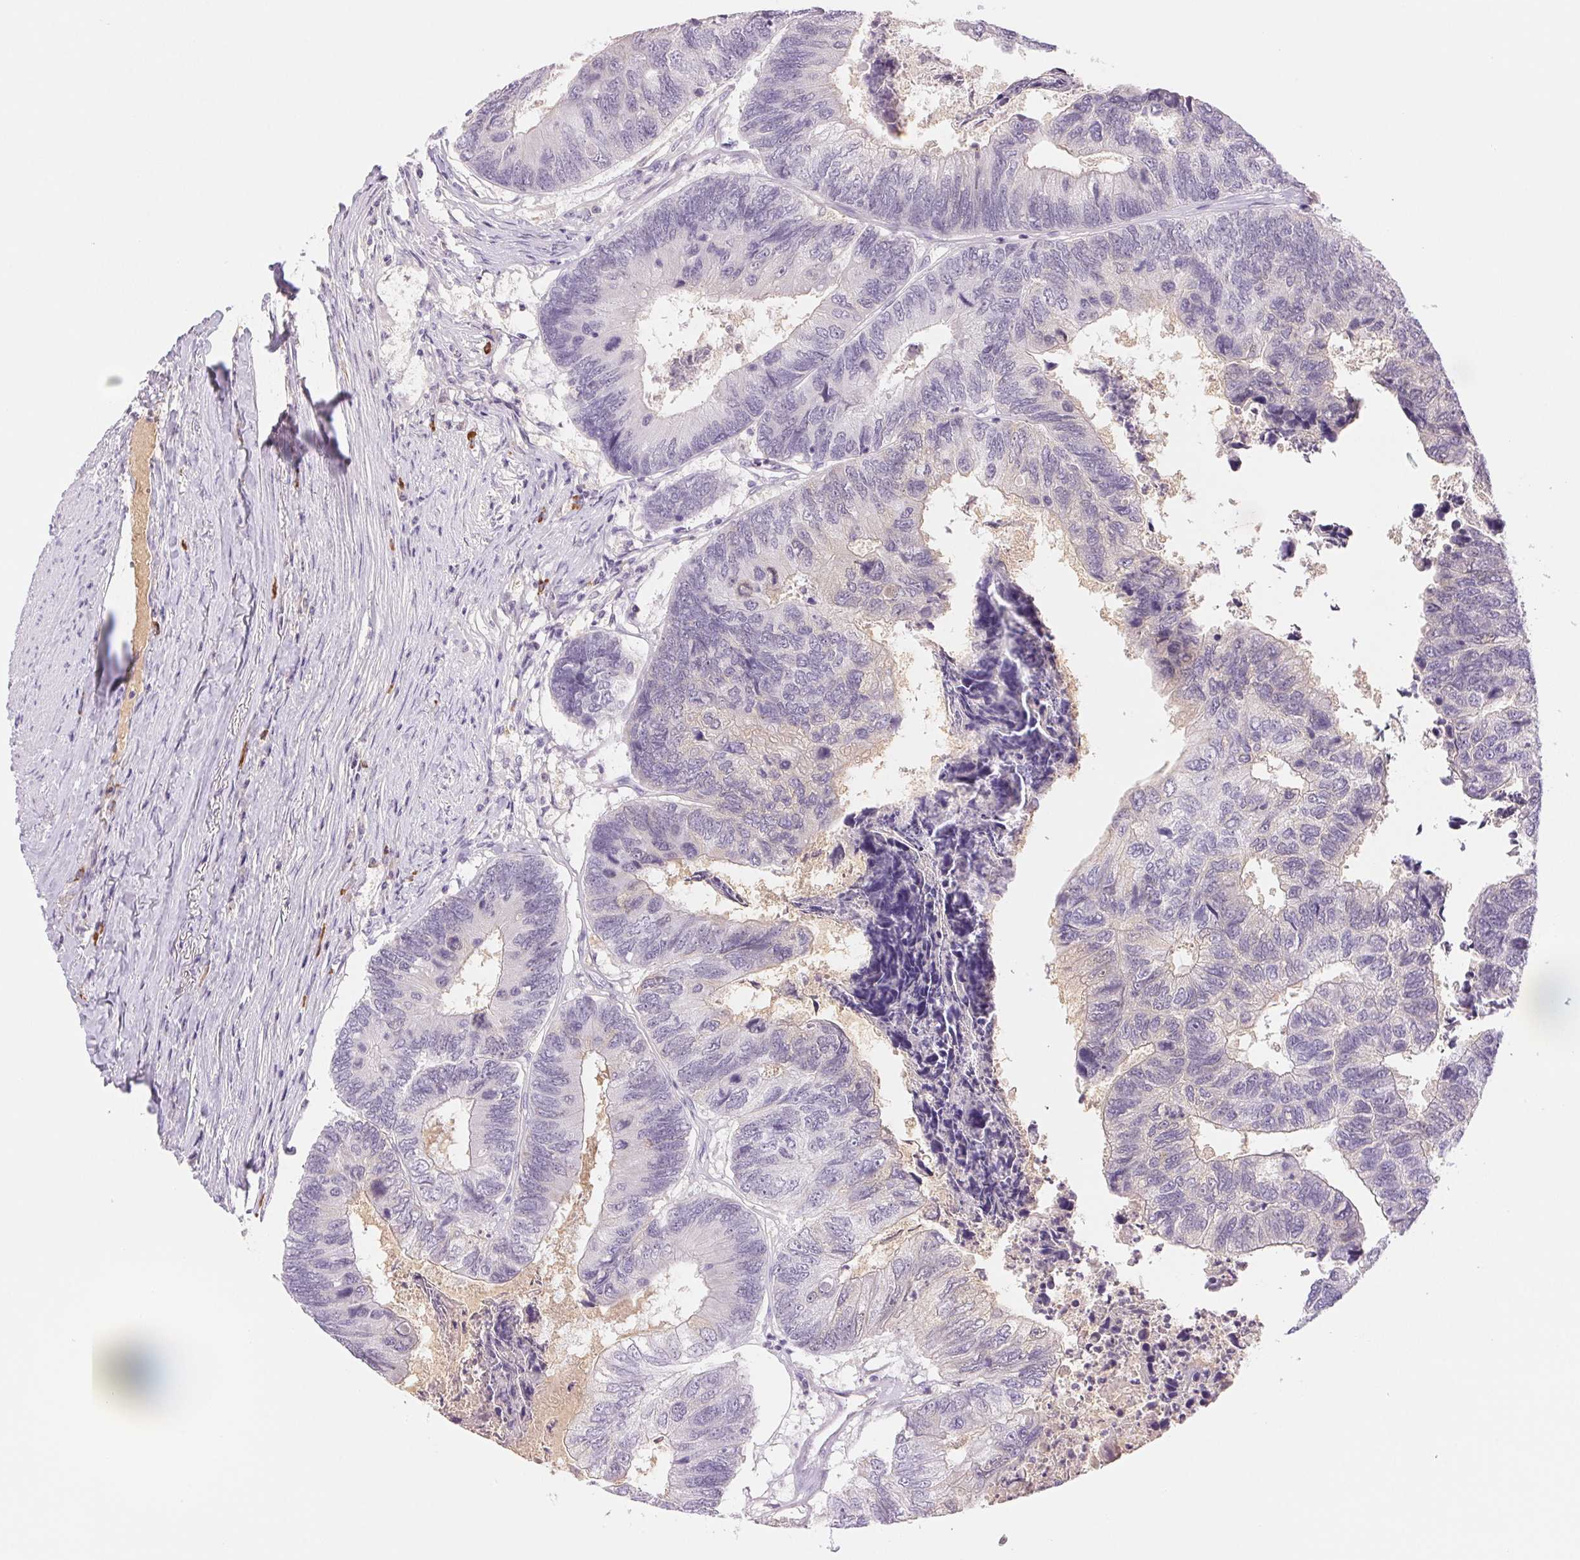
{"staining": {"intensity": "negative", "quantity": "none", "location": "none"}, "tissue": "colorectal cancer", "cell_type": "Tumor cells", "image_type": "cancer", "snomed": [{"axis": "morphology", "description": "Adenocarcinoma, NOS"}, {"axis": "topography", "description": "Colon"}], "caption": "DAB immunohistochemical staining of human colorectal adenocarcinoma exhibits no significant expression in tumor cells.", "gene": "IFIT1B", "patient": {"sex": "female", "age": 67}}